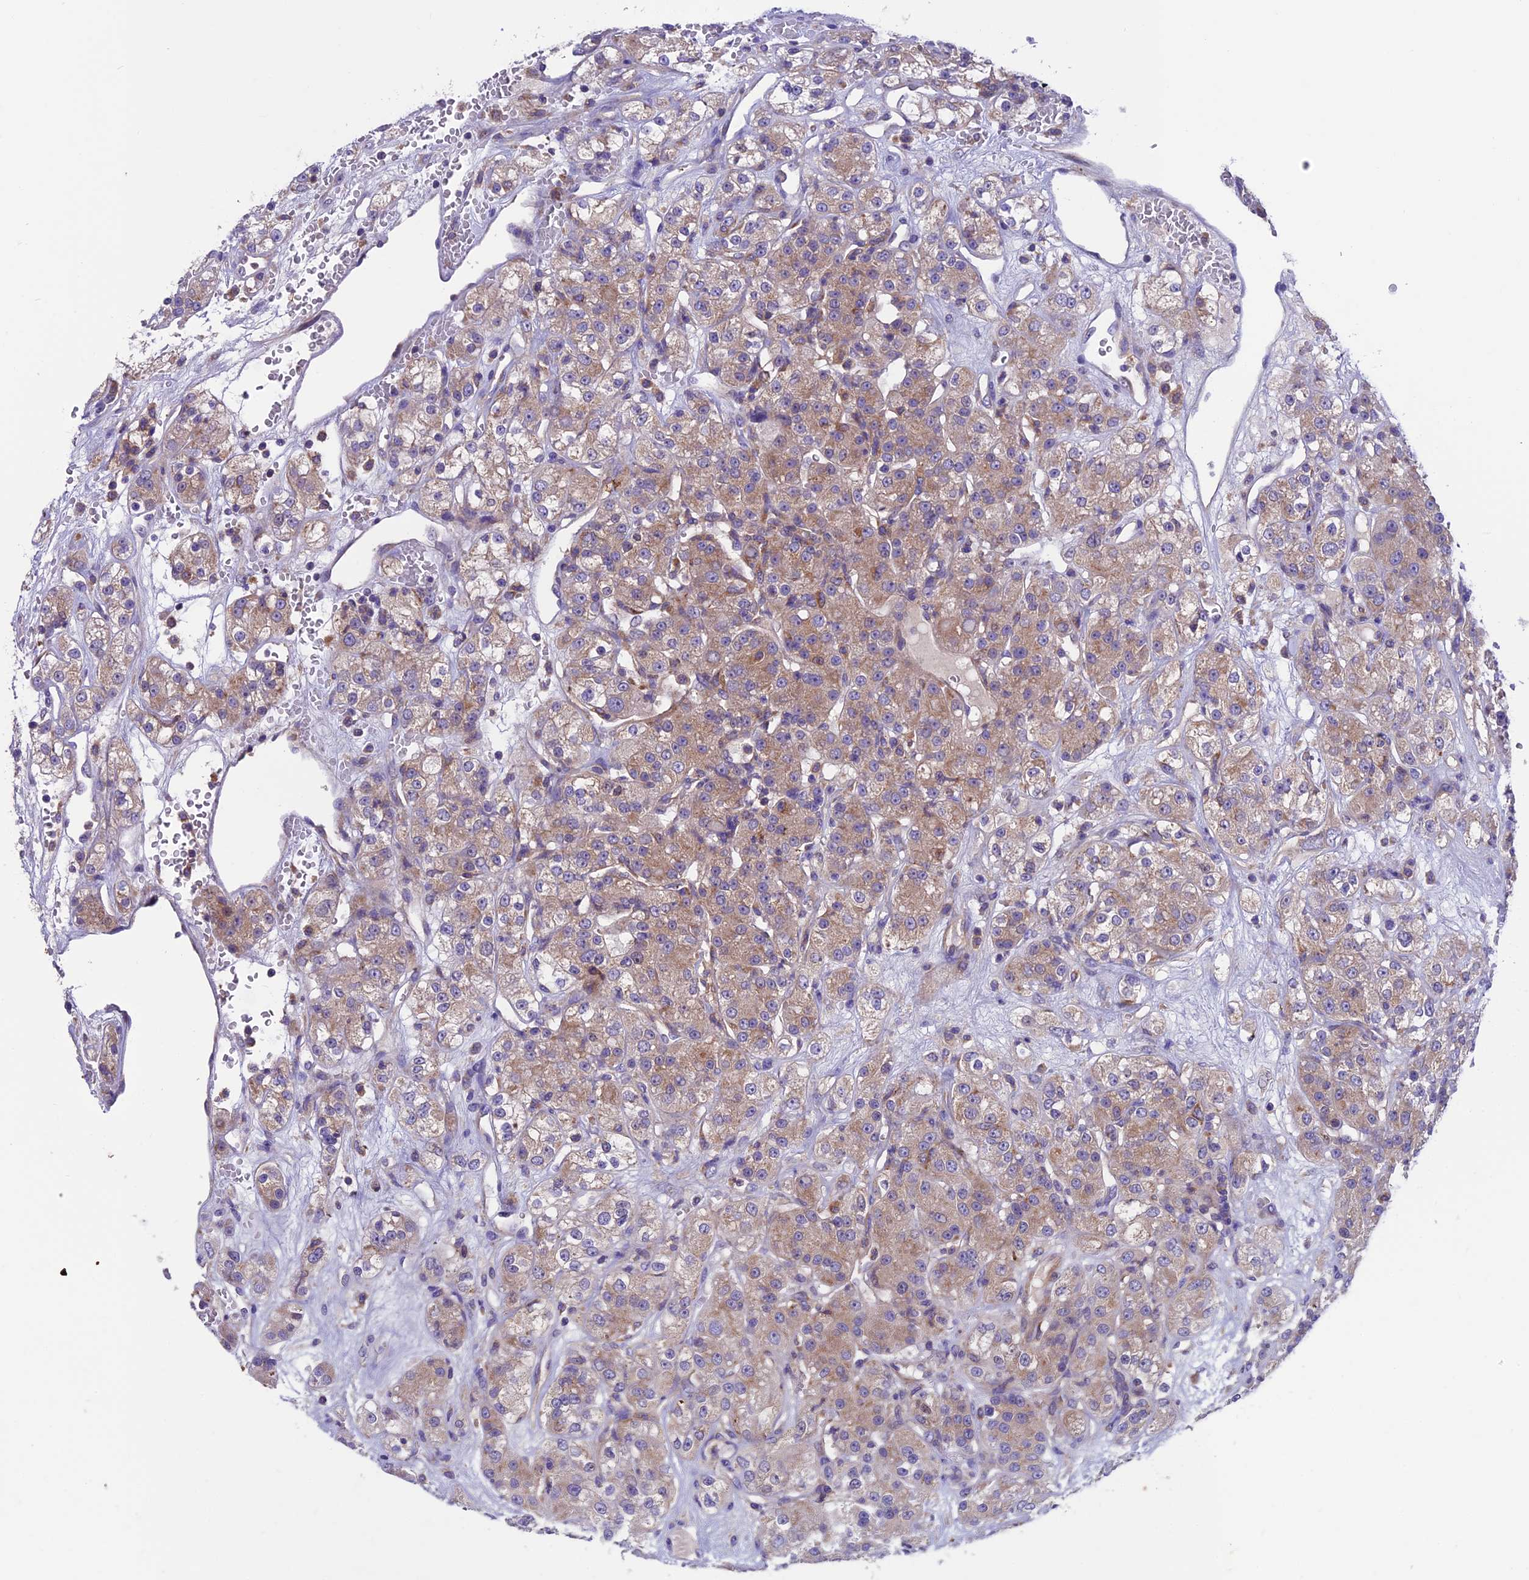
{"staining": {"intensity": "weak", "quantity": ">75%", "location": "cytoplasmic/membranous"}, "tissue": "renal cancer", "cell_type": "Tumor cells", "image_type": "cancer", "snomed": [{"axis": "morphology", "description": "Normal tissue, NOS"}, {"axis": "morphology", "description": "Adenocarcinoma, NOS"}, {"axis": "topography", "description": "Kidney"}], "caption": "A micrograph of renal cancer stained for a protein reveals weak cytoplasmic/membranous brown staining in tumor cells.", "gene": "VPS16", "patient": {"sex": "male", "age": 61}}